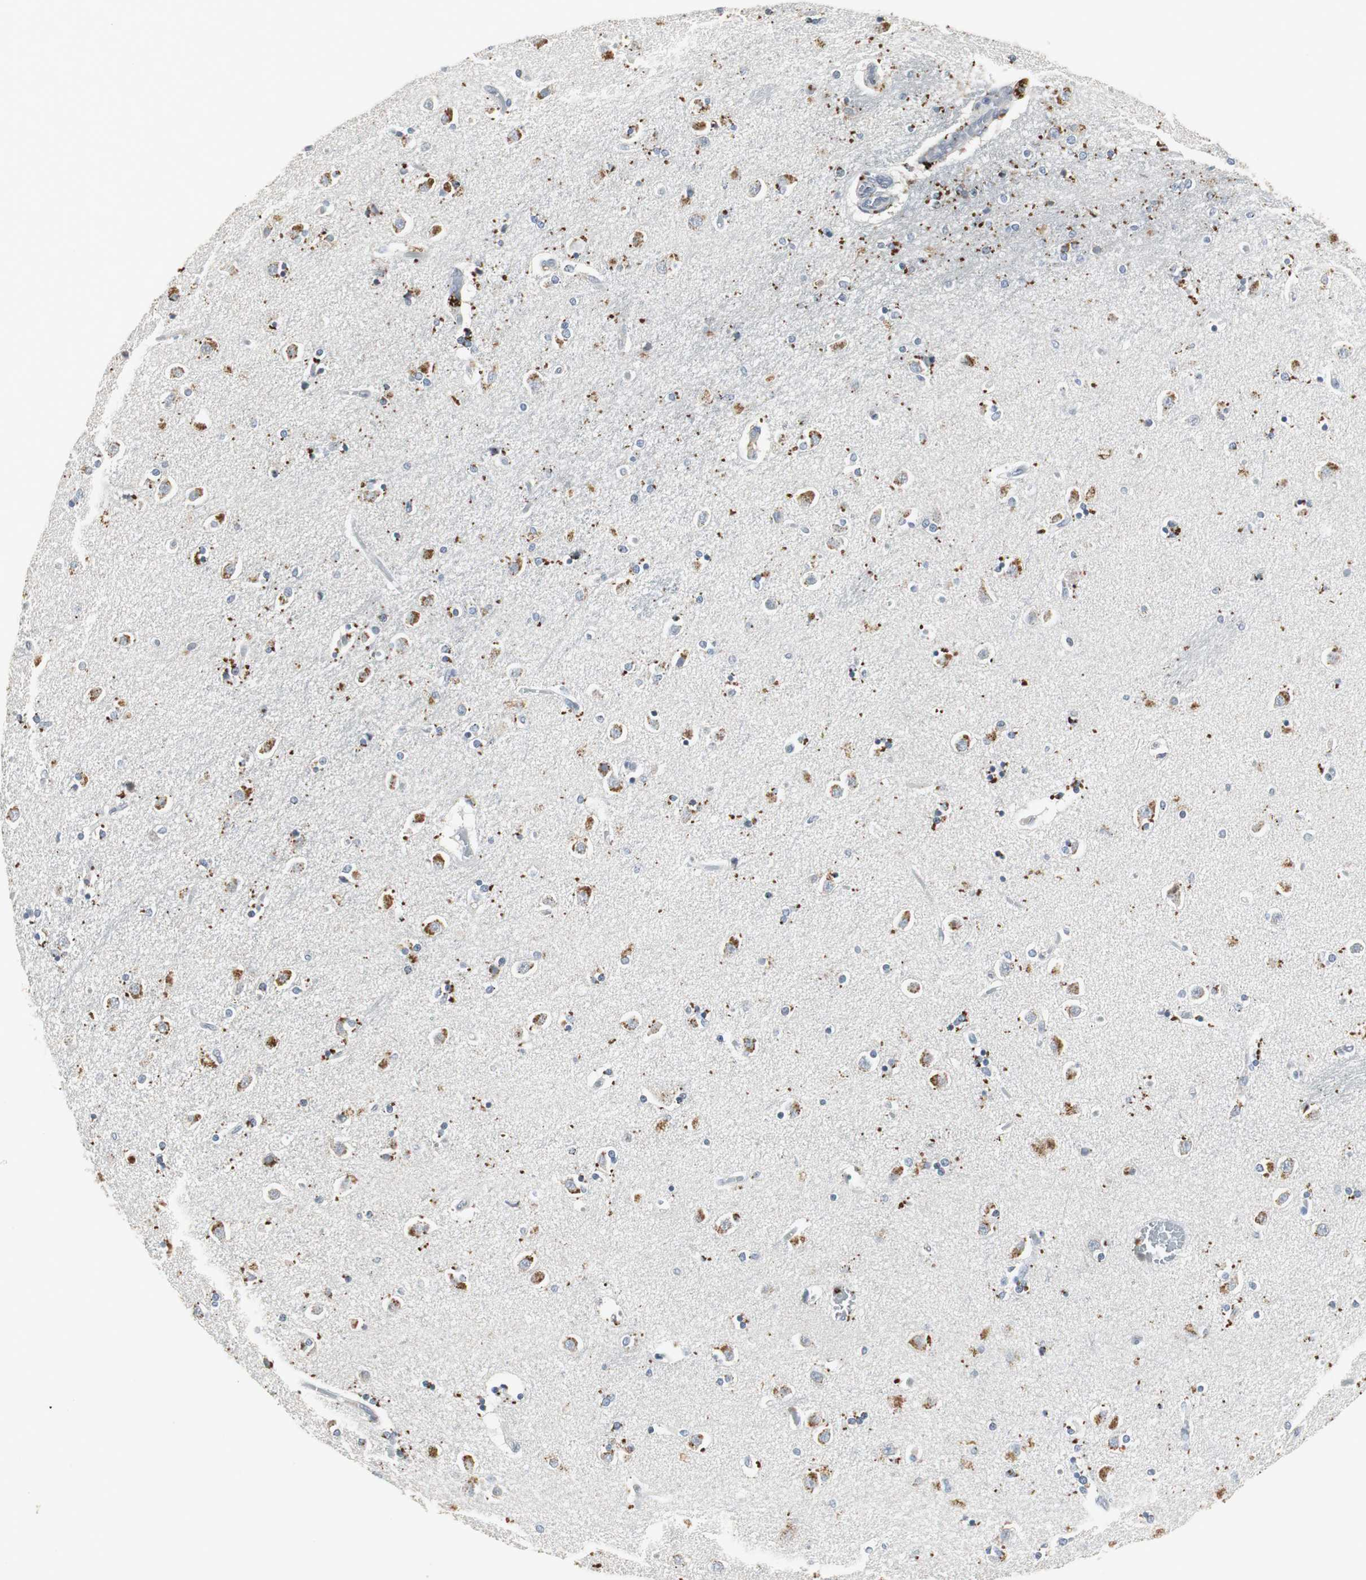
{"staining": {"intensity": "moderate", "quantity": "<25%", "location": "cytoplasmic/membranous"}, "tissue": "caudate", "cell_type": "Glial cells", "image_type": "normal", "snomed": [{"axis": "morphology", "description": "Normal tissue, NOS"}, {"axis": "topography", "description": "Lateral ventricle wall"}], "caption": "The immunohistochemical stain shows moderate cytoplasmic/membranous positivity in glial cells of normal caudate.", "gene": "NLGN1", "patient": {"sex": "female", "age": 54}}